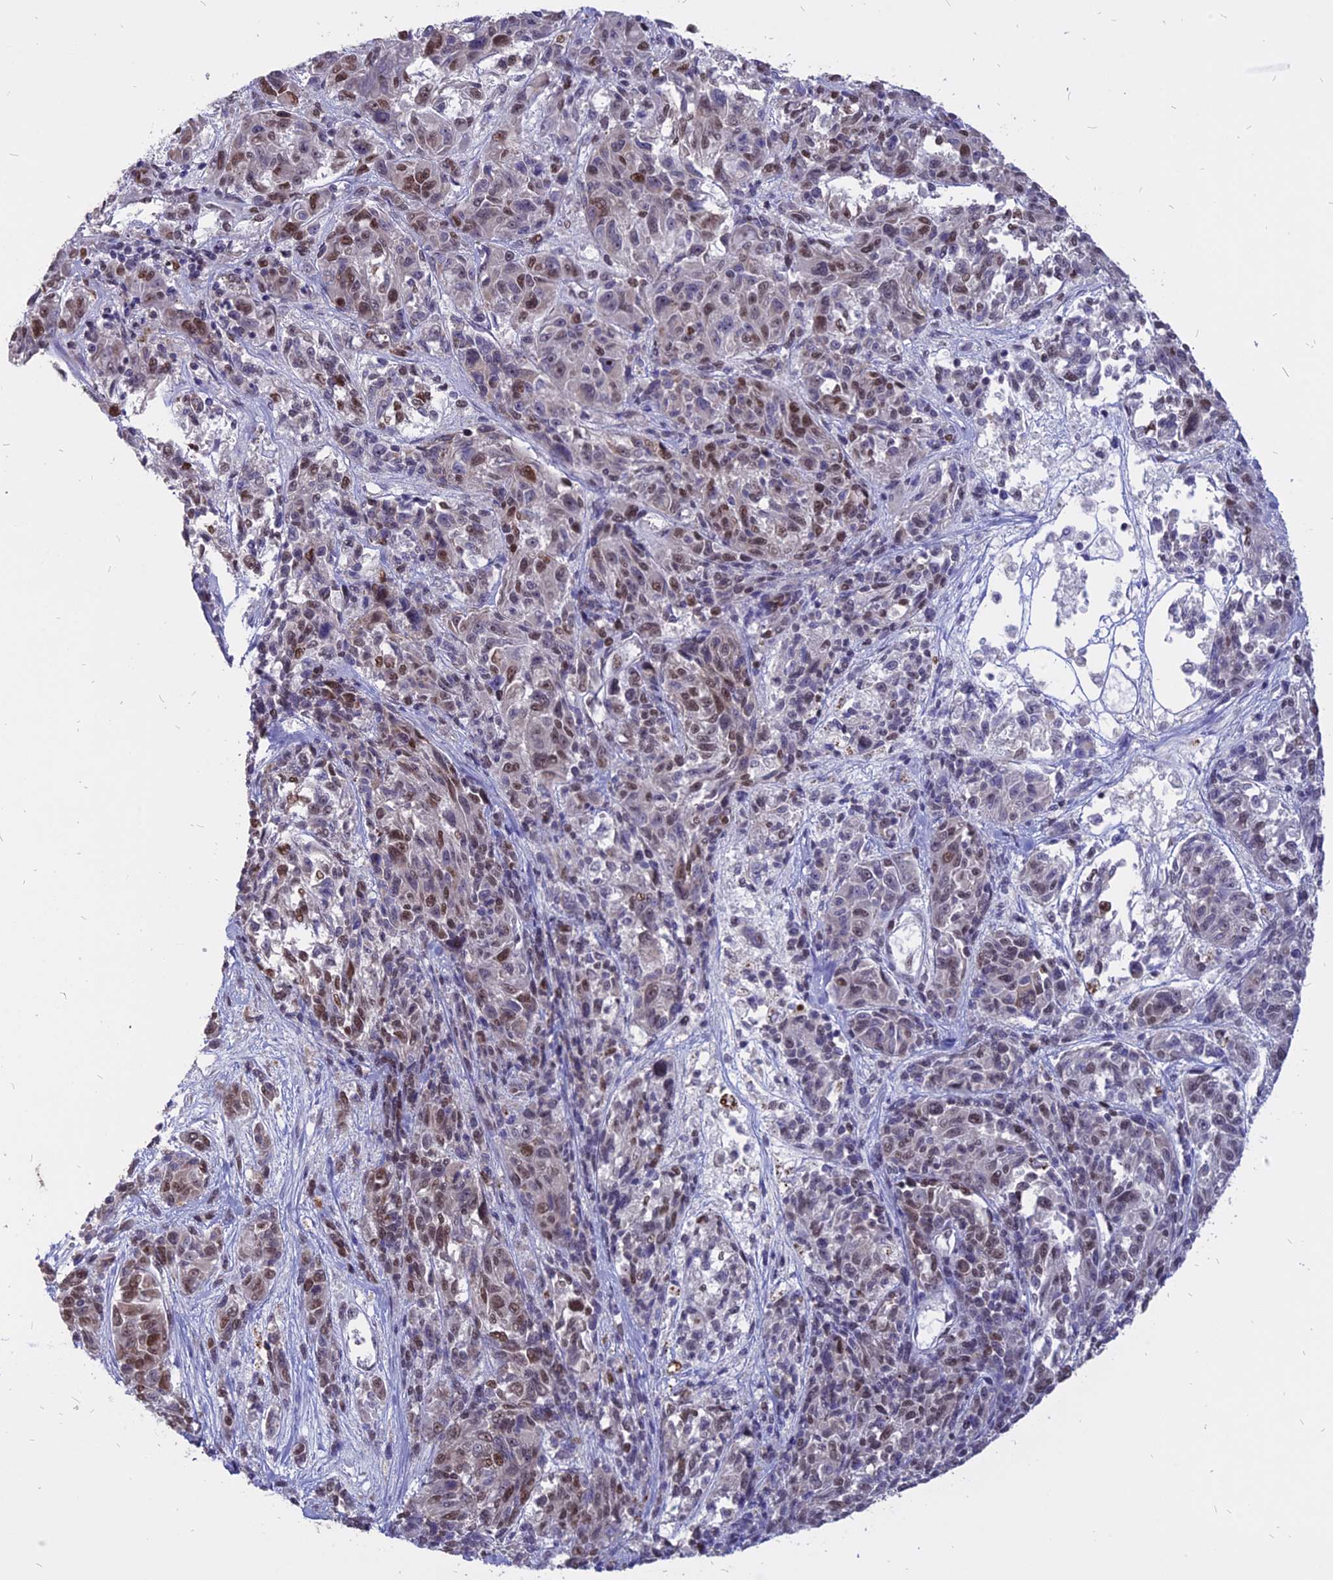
{"staining": {"intensity": "moderate", "quantity": "25%-75%", "location": "nuclear"}, "tissue": "melanoma", "cell_type": "Tumor cells", "image_type": "cancer", "snomed": [{"axis": "morphology", "description": "Malignant melanoma, NOS"}, {"axis": "topography", "description": "Skin"}], "caption": "Immunohistochemistry of human malignant melanoma reveals medium levels of moderate nuclear expression in about 25%-75% of tumor cells.", "gene": "TMEM263", "patient": {"sex": "male", "age": 53}}